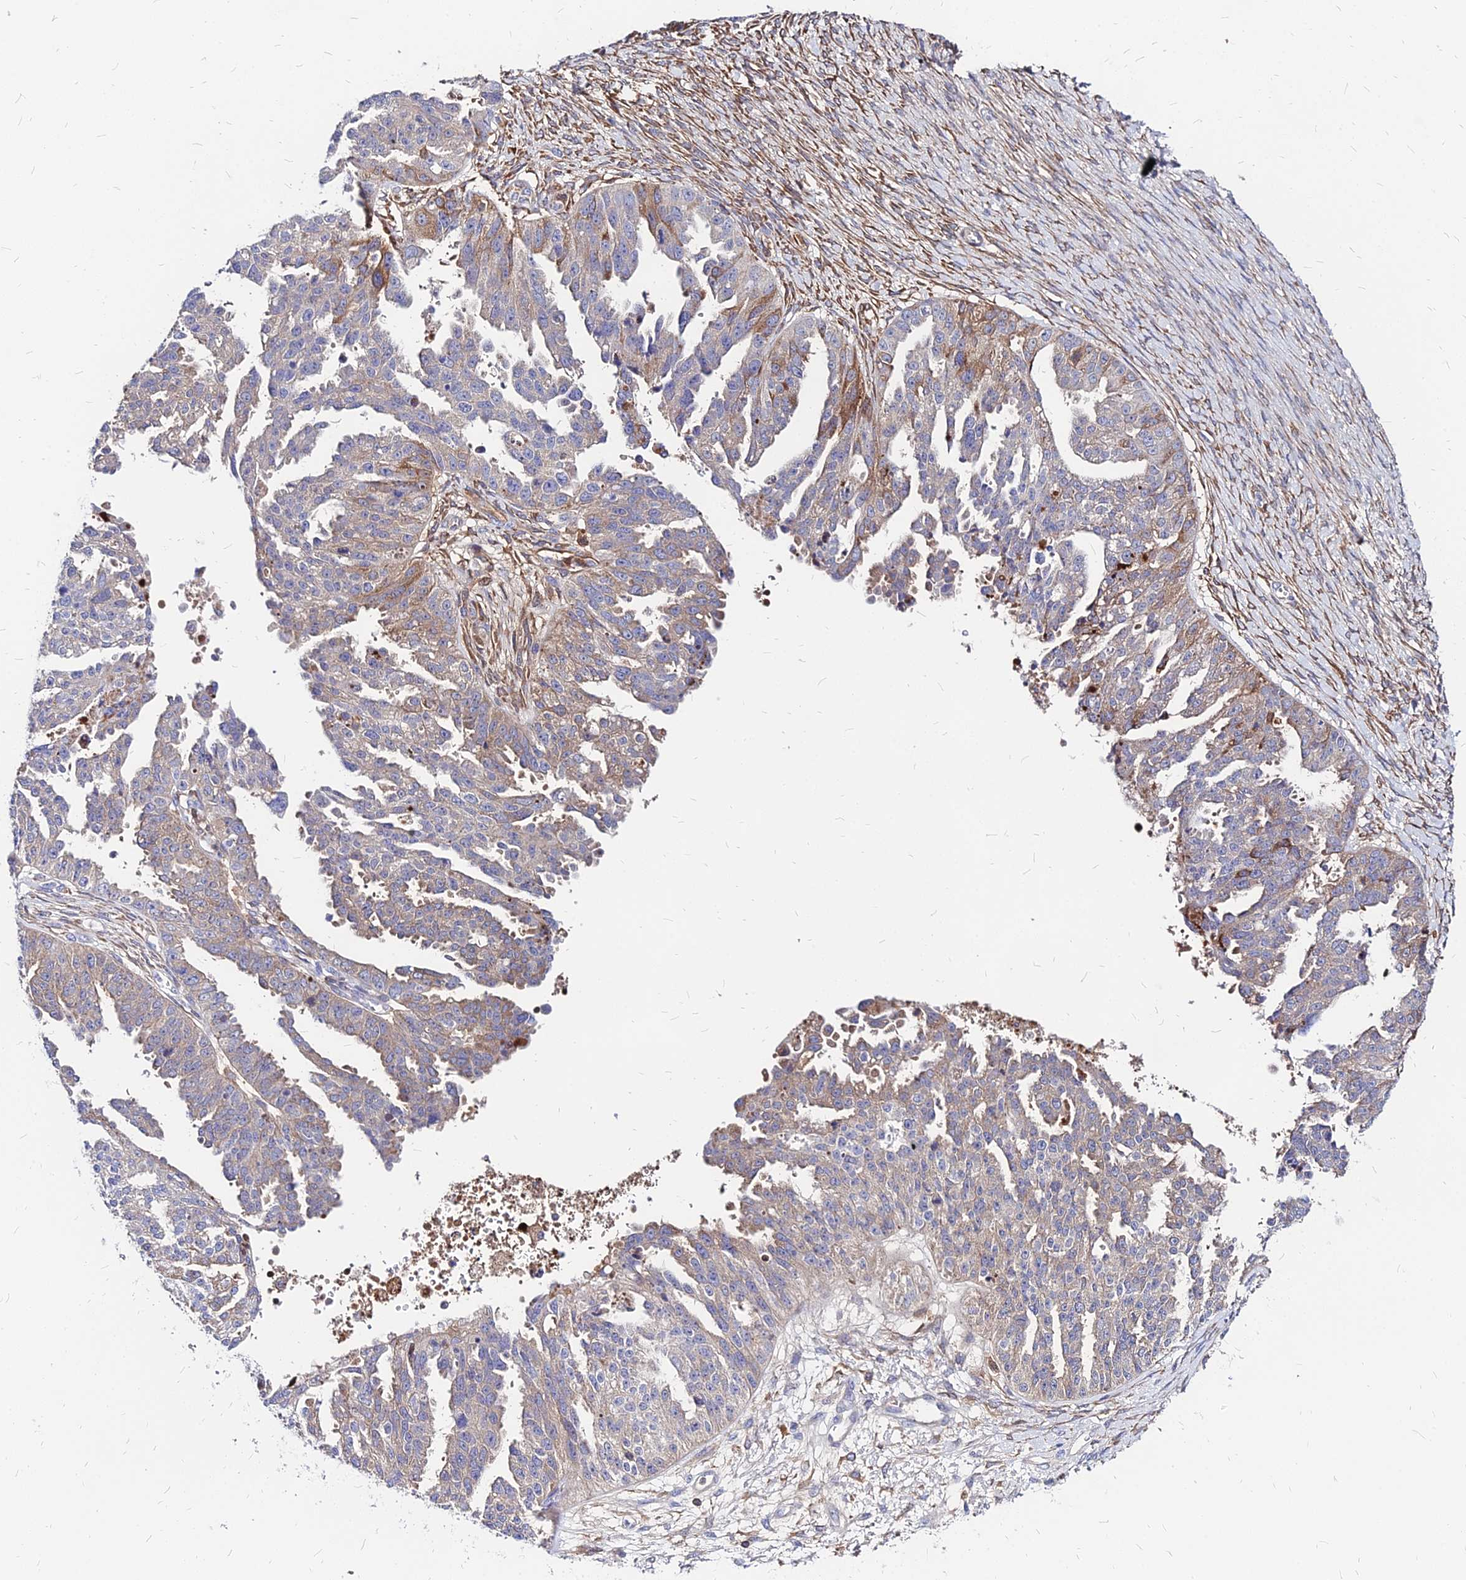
{"staining": {"intensity": "moderate", "quantity": "<25%", "location": "cytoplasmic/membranous"}, "tissue": "ovarian cancer", "cell_type": "Tumor cells", "image_type": "cancer", "snomed": [{"axis": "morphology", "description": "Cystadenocarcinoma, serous, NOS"}, {"axis": "topography", "description": "Ovary"}], "caption": "Immunohistochemistry image of neoplastic tissue: ovarian serous cystadenocarcinoma stained using IHC exhibits low levels of moderate protein expression localized specifically in the cytoplasmic/membranous of tumor cells, appearing as a cytoplasmic/membranous brown color.", "gene": "ACSM6", "patient": {"sex": "female", "age": 58}}